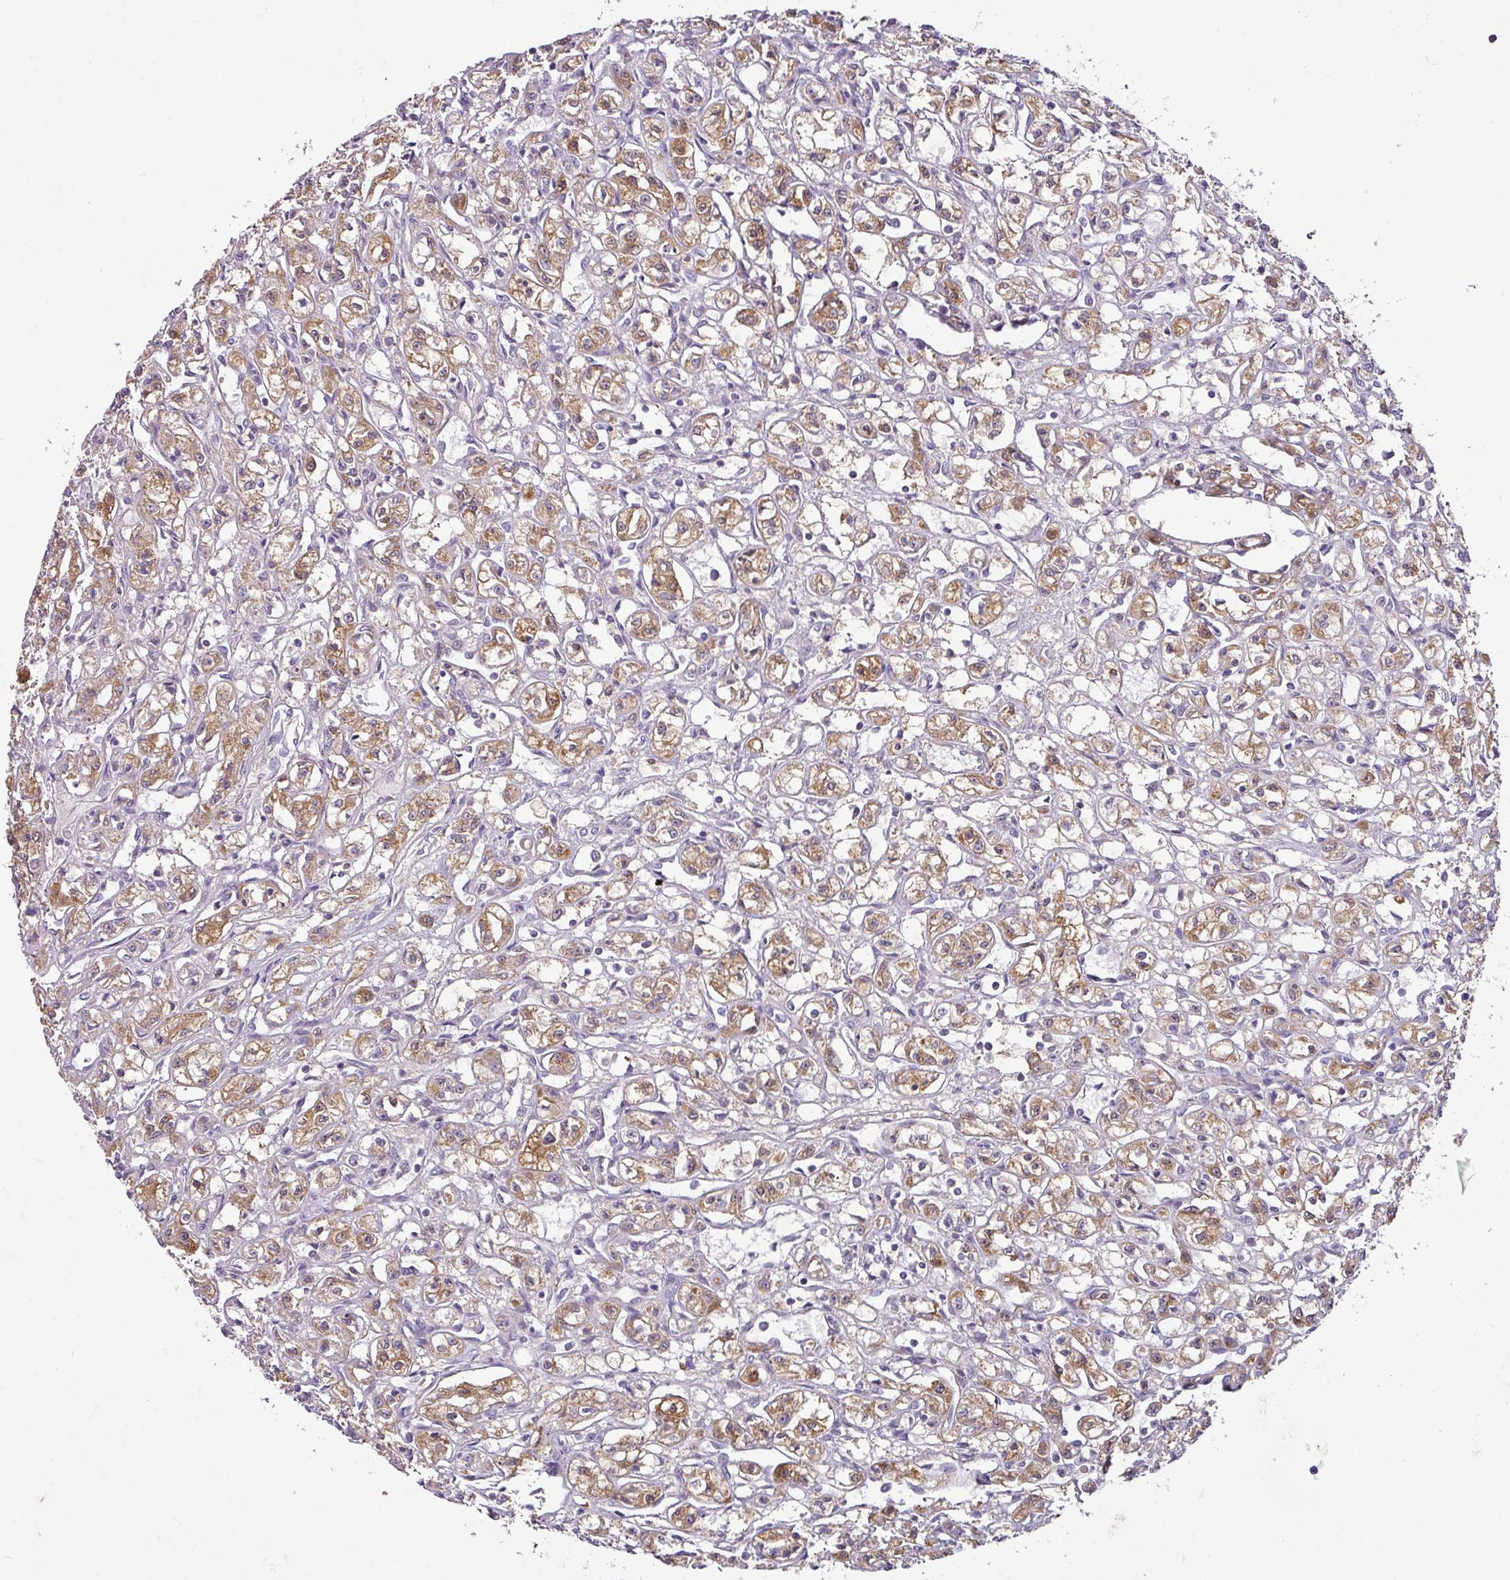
{"staining": {"intensity": "moderate", "quantity": ">75%", "location": "cytoplasmic/membranous"}, "tissue": "renal cancer", "cell_type": "Tumor cells", "image_type": "cancer", "snomed": [{"axis": "morphology", "description": "Adenocarcinoma, NOS"}, {"axis": "topography", "description": "Kidney"}], "caption": "DAB immunohistochemical staining of human renal cancer displays moderate cytoplasmic/membranous protein expression in about >75% of tumor cells. The protein of interest is stained brown, and the nuclei are stained in blue (DAB (3,3'-diaminobenzidine) IHC with brightfield microscopy, high magnification).", "gene": "GALNT12", "patient": {"sex": "male", "age": 56}}